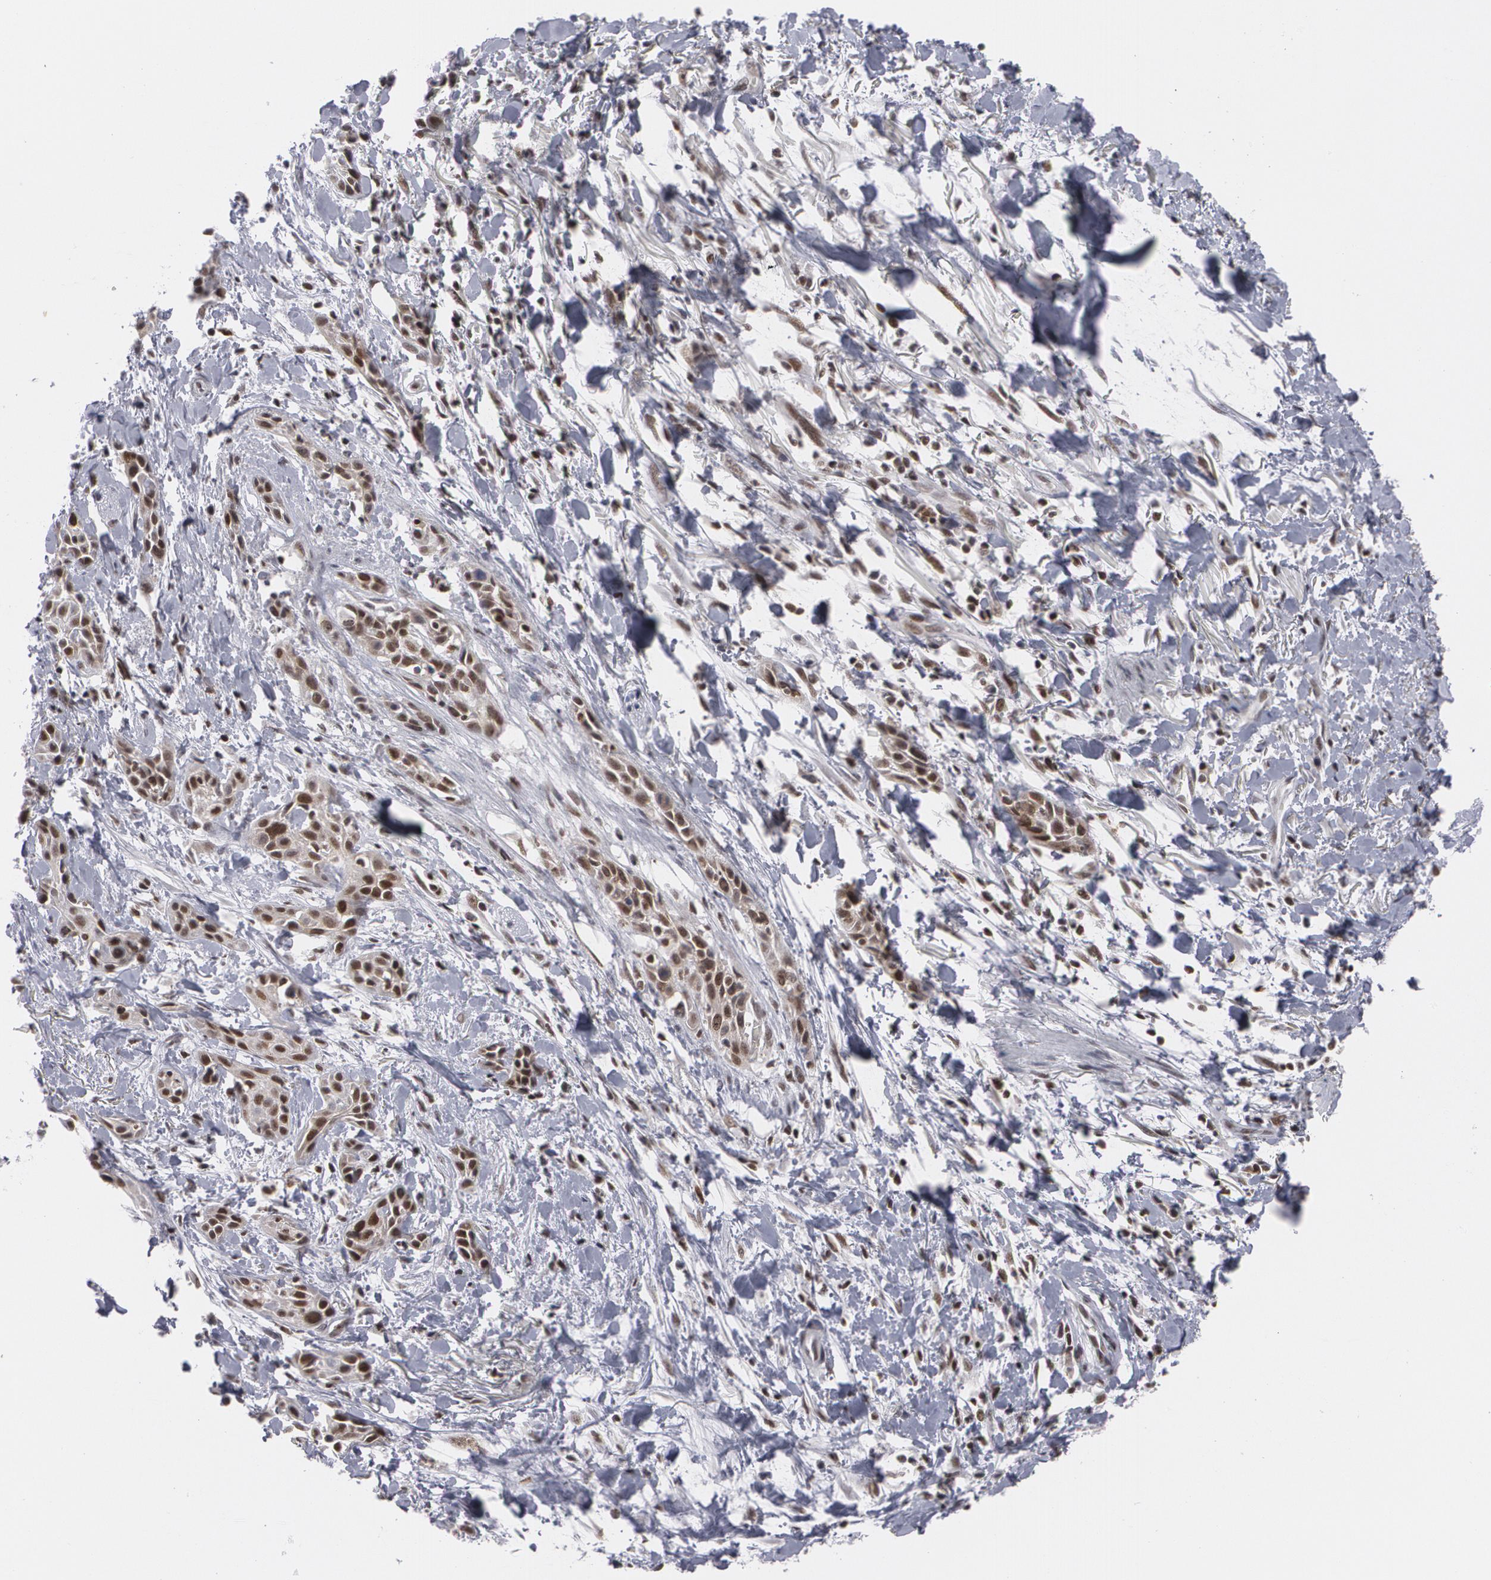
{"staining": {"intensity": "strong", "quantity": ">75%", "location": "nuclear"}, "tissue": "skin cancer", "cell_type": "Tumor cells", "image_type": "cancer", "snomed": [{"axis": "morphology", "description": "Squamous cell carcinoma, NOS"}, {"axis": "topography", "description": "Skin"}, {"axis": "topography", "description": "Anal"}], "caption": "Immunohistochemistry (IHC) micrograph of skin cancer (squamous cell carcinoma) stained for a protein (brown), which reveals high levels of strong nuclear staining in about >75% of tumor cells.", "gene": "MCL1", "patient": {"sex": "male", "age": 64}}